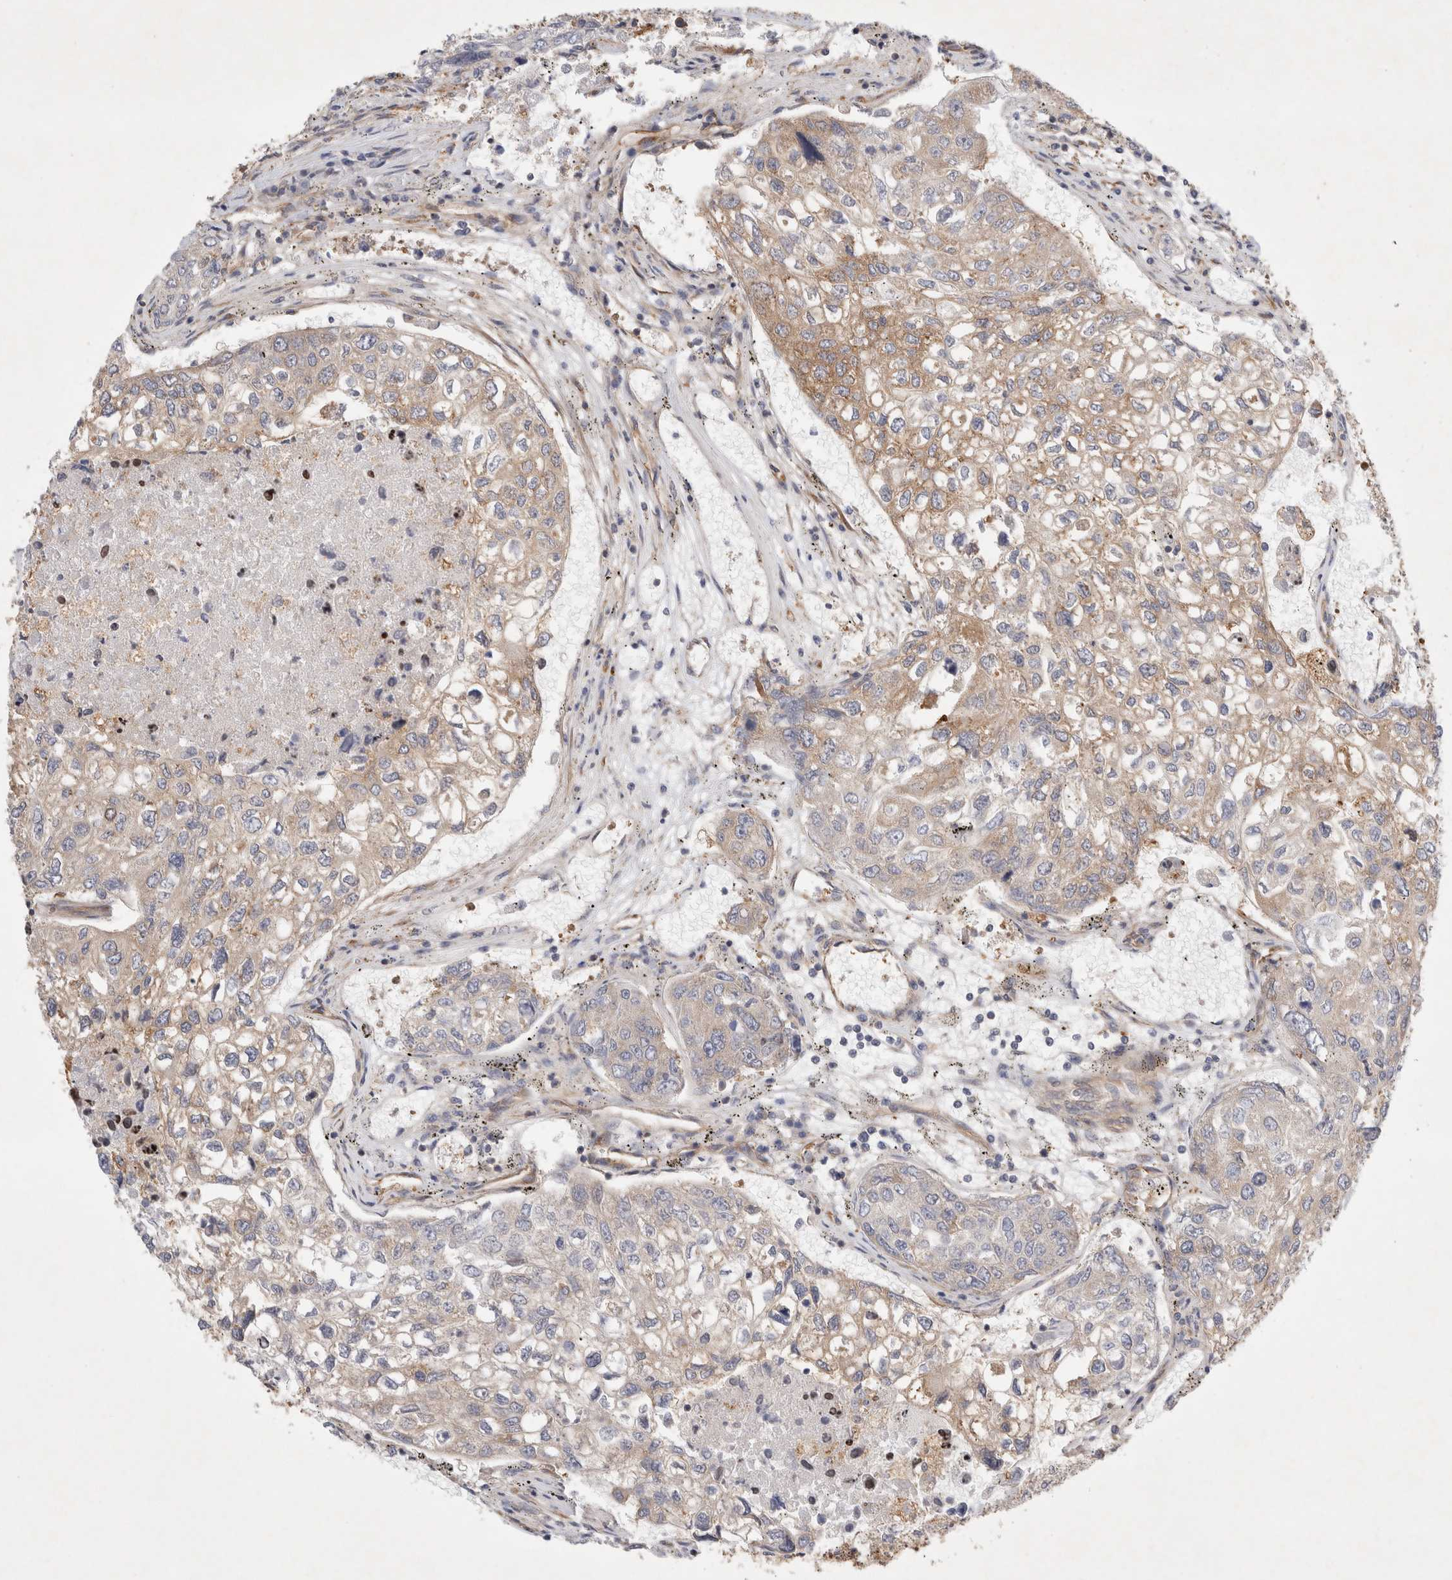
{"staining": {"intensity": "weak", "quantity": ">75%", "location": "cytoplasmic/membranous"}, "tissue": "urothelial cancer", "cell_type": "Tumor cells", "image_type": "cancer", "snomed": [{"axis": "morphology", "description": "Urothelial carcinoma, High grade"}, {"axis": "topography", "description": "Lymph node"}, {"axis": "topography", "description": "Urinary bladder"}], "caption": "High-magnification brightfield microscopy of high-grade urothelial carcinoma stained with DAB (brown) and counterstained with hematoxylin (blue). tumor cells exhibit weak cytoplasmic/membranous expression is seen in approximately>75% of cells.", "gene": "GPR150", "patient": {"sex": "male", "age": 51}}